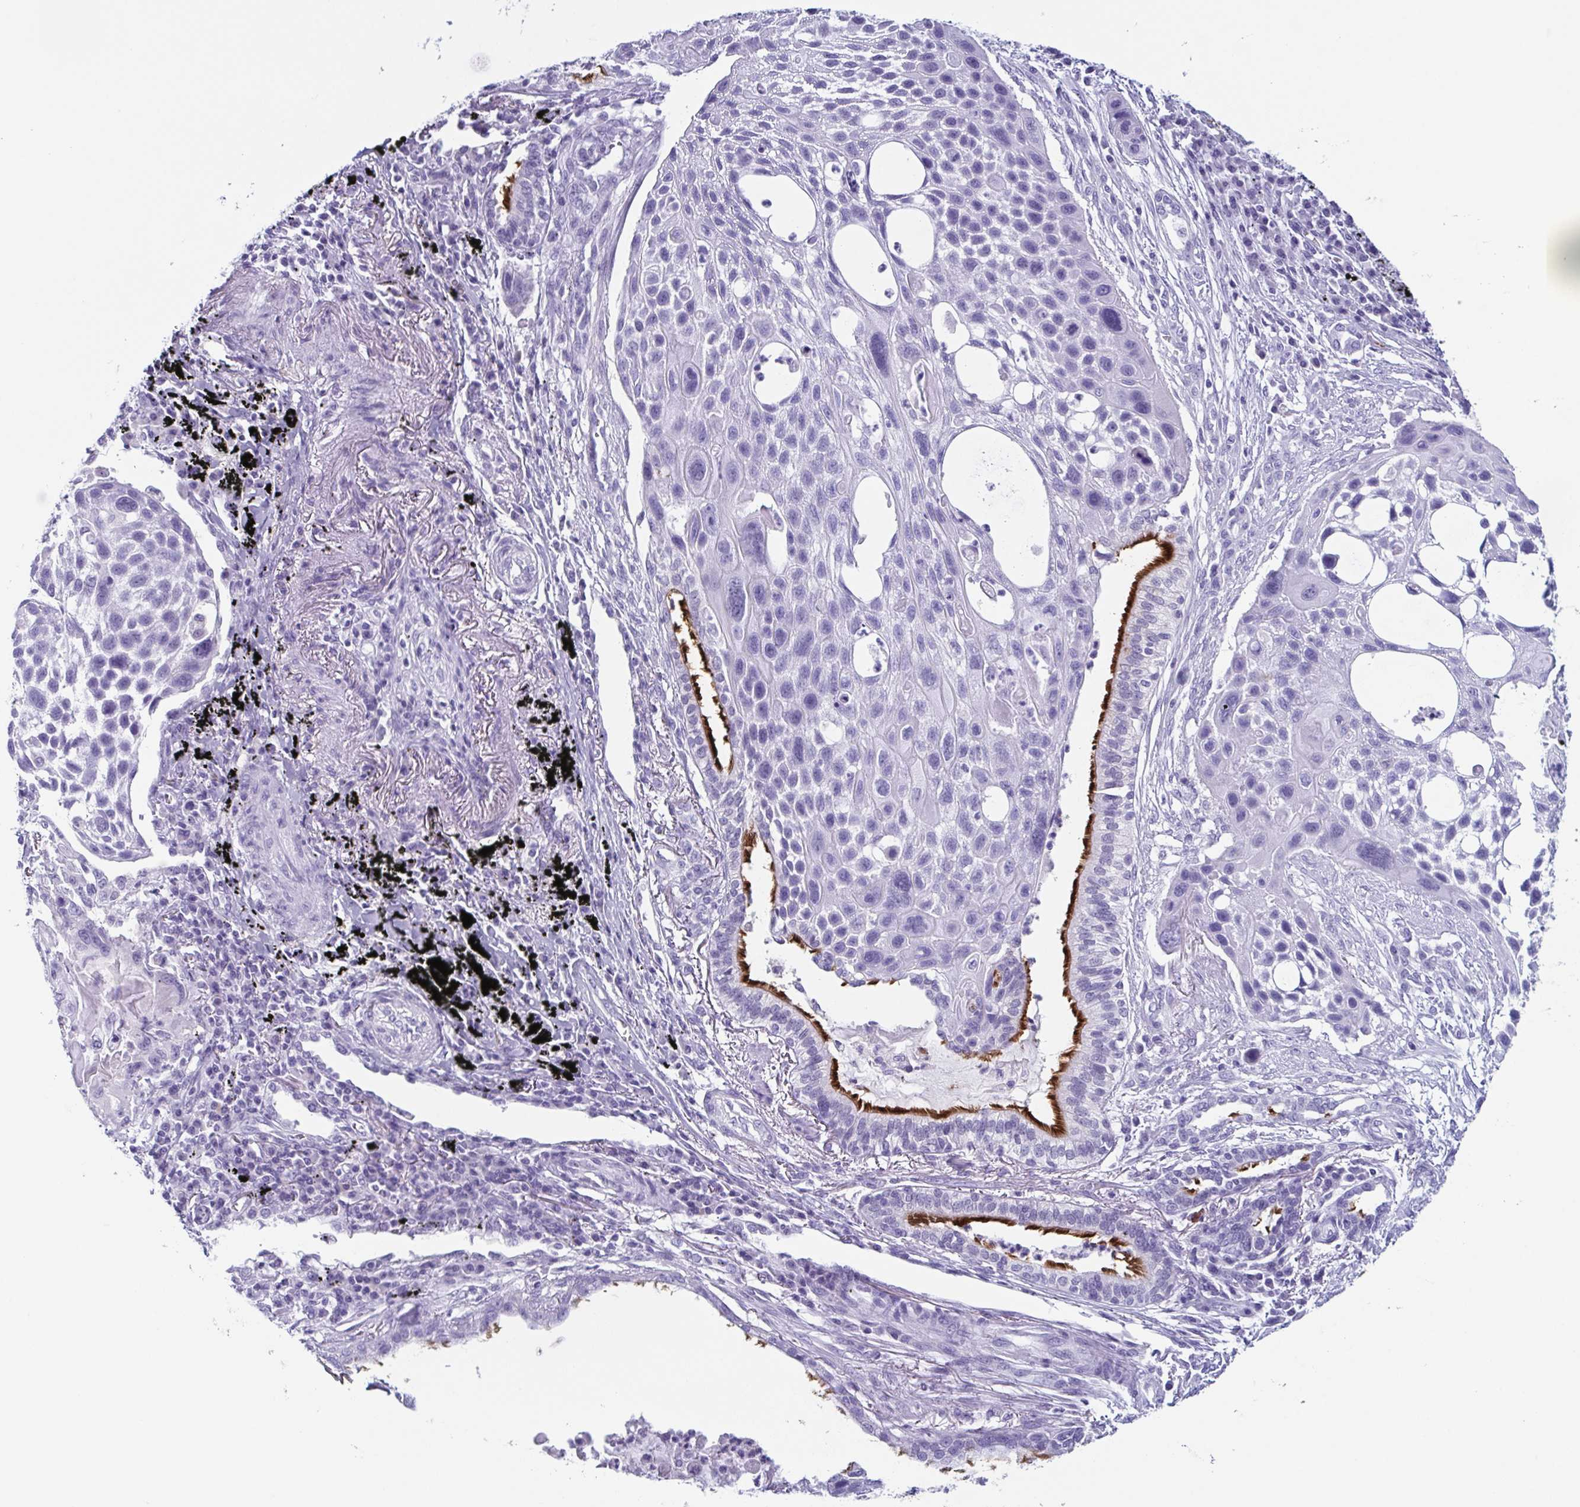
{"staining": {"intensity": "negative", "quantity": "none", "location": "none"}, "tissue": "lung cancer", "cell_type": "Tumor cells", "image_type": "cancer", "snomed": [{"axis": "morphology", "description": "Squamous cell carcinoma, NOS"}, {"axis": "topography", "description": "Lung"}], "caption": "IHC photomicrograph of lung cancer stained for a protein (brown), which shows no staining in tumor cells. The staining was performed using DAB to visualize the protein expression in brown, while the nuclei were stained in blue with hematoxylin (Magnification: 20x).", "gene": "ENKUR", "patient": {"sex": "male", "age": 78}}